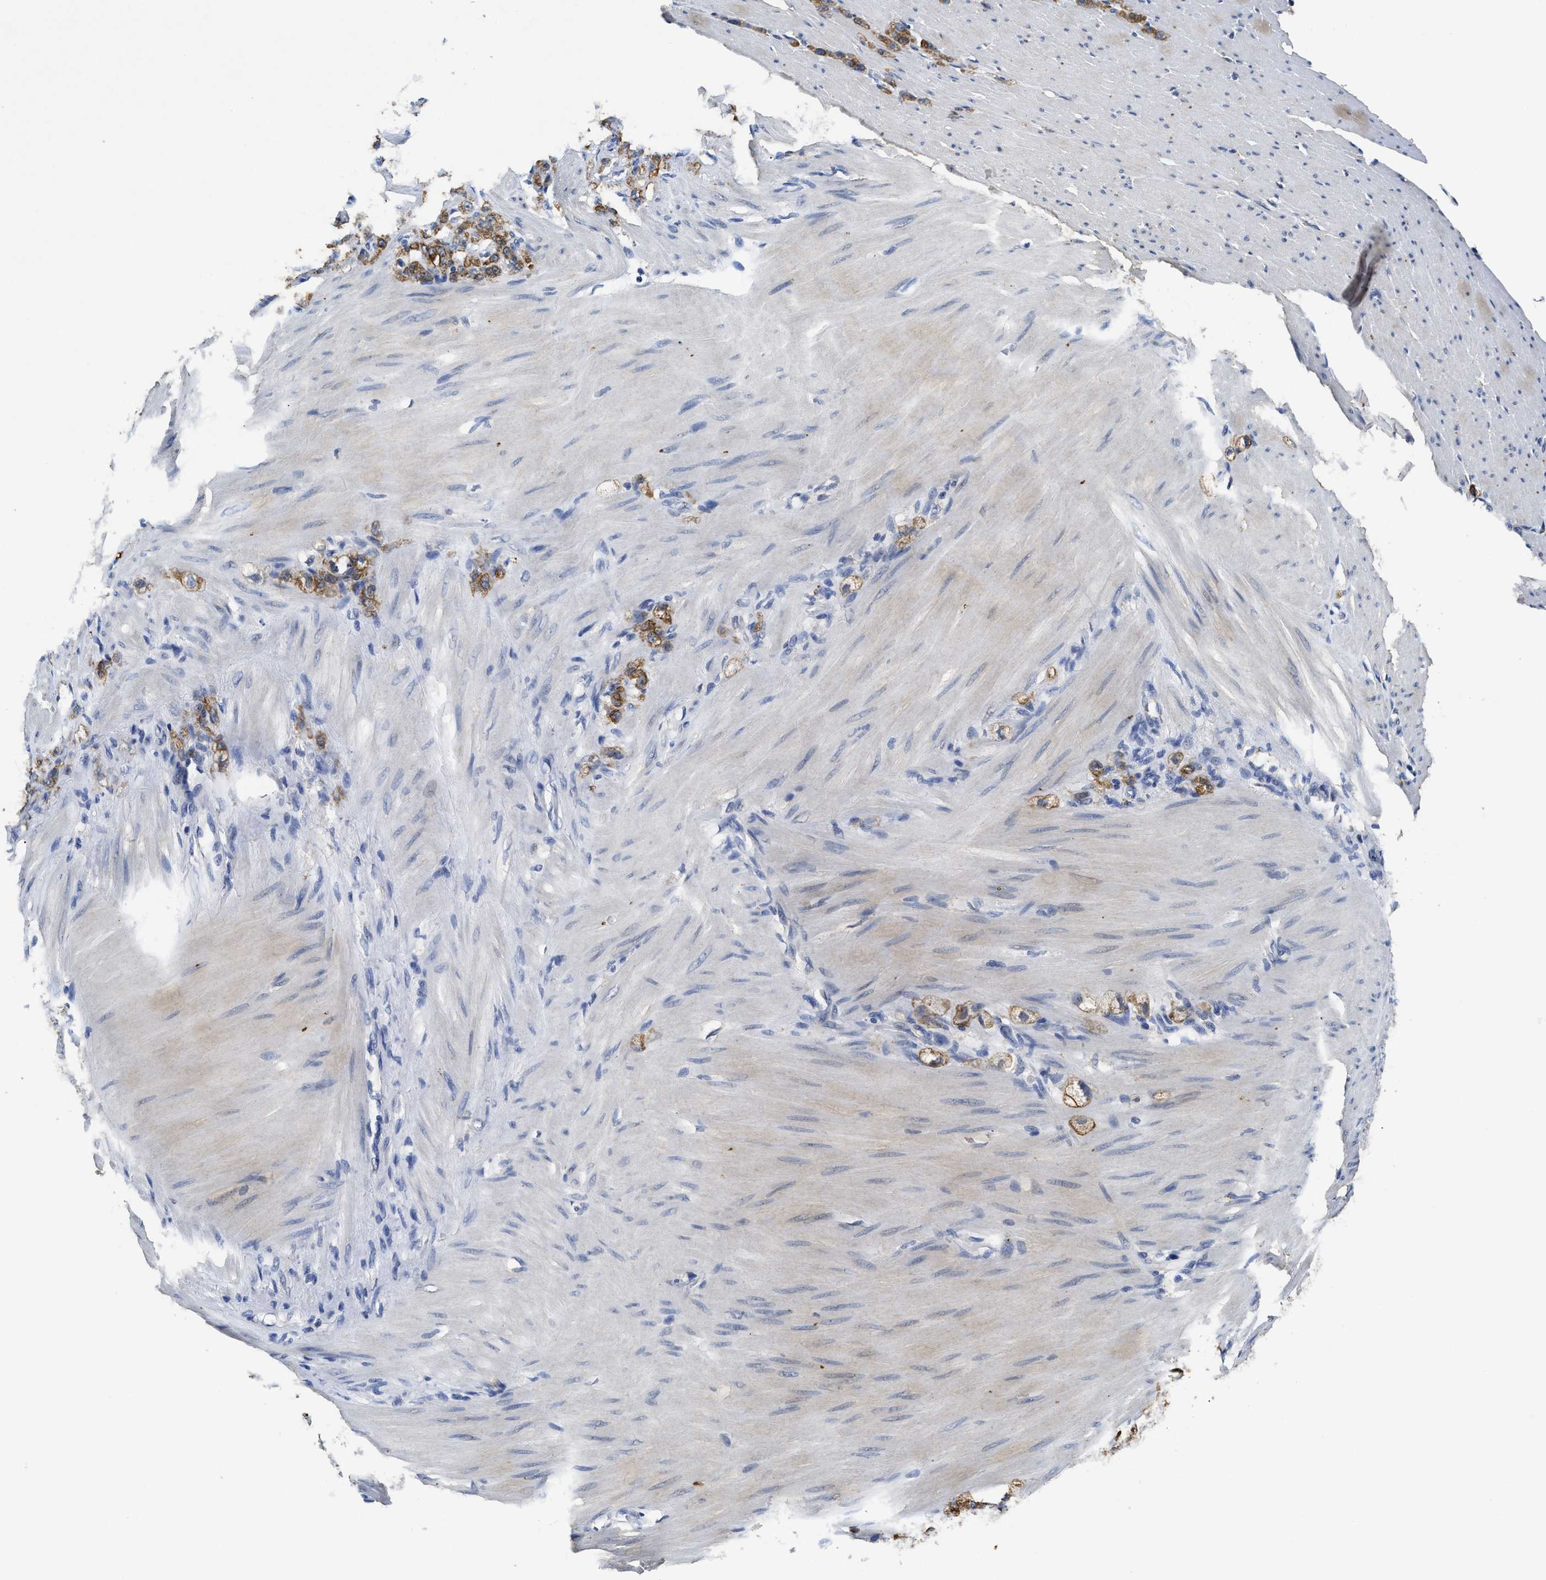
{"staining": {"intensity": "moderate", "quantity": ">75%", "location": "cytoplasmic/membranous"}, "tissue": "stomach cancer", "cell_type": "Tumor cells", "image_type": "cancer", "snomed": [{"axis": "morphology", "description": "Adenocarcinoma, NOS"}, {"axis": "topography", "description": "Stomach"}], "caption": "Protein analysis of stomach adenocarcinoma tissue demonstrates moderate cytoplasmic/membranous expression in about >75% of tumor cells.", "gene": "CTNNA1", "patient": {"sex": "male", "age": 82}}